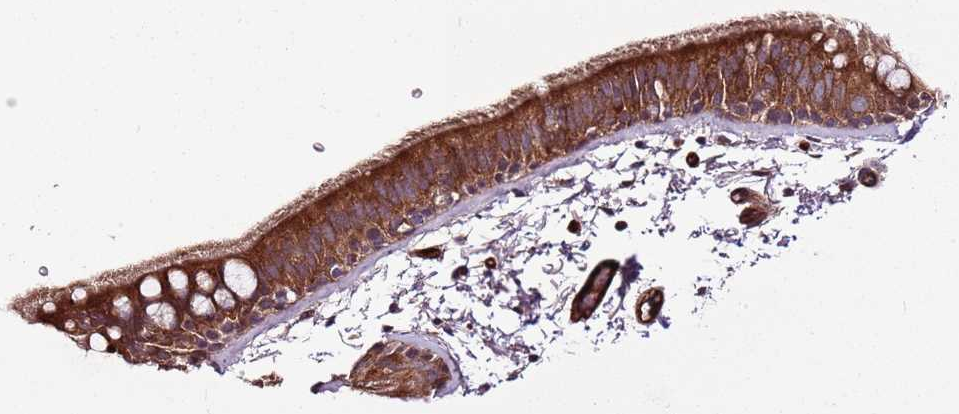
{"staining": {"intensity": "strong", "quantity": ">75%", "location": "cytoplasmic/membranous"}, "tissue": "bronchus", "cell_type": "Respiratory epithelial cells", "image_type": "normal", "snomed": [{"axis": "morphology", "description": "Normal tissue, NOS"}, {"axis": "topography", "description": "Lymph node"}, {"axis": "topography", "description": "Bronchus"}], "caption": "Benign bronchus reveals strong cytoplasmic/membranous expression in approximately >75% of respiratory epithelial cells.", "gene": "ZNF827", "patient": {"sex": "female", "age": 70}}